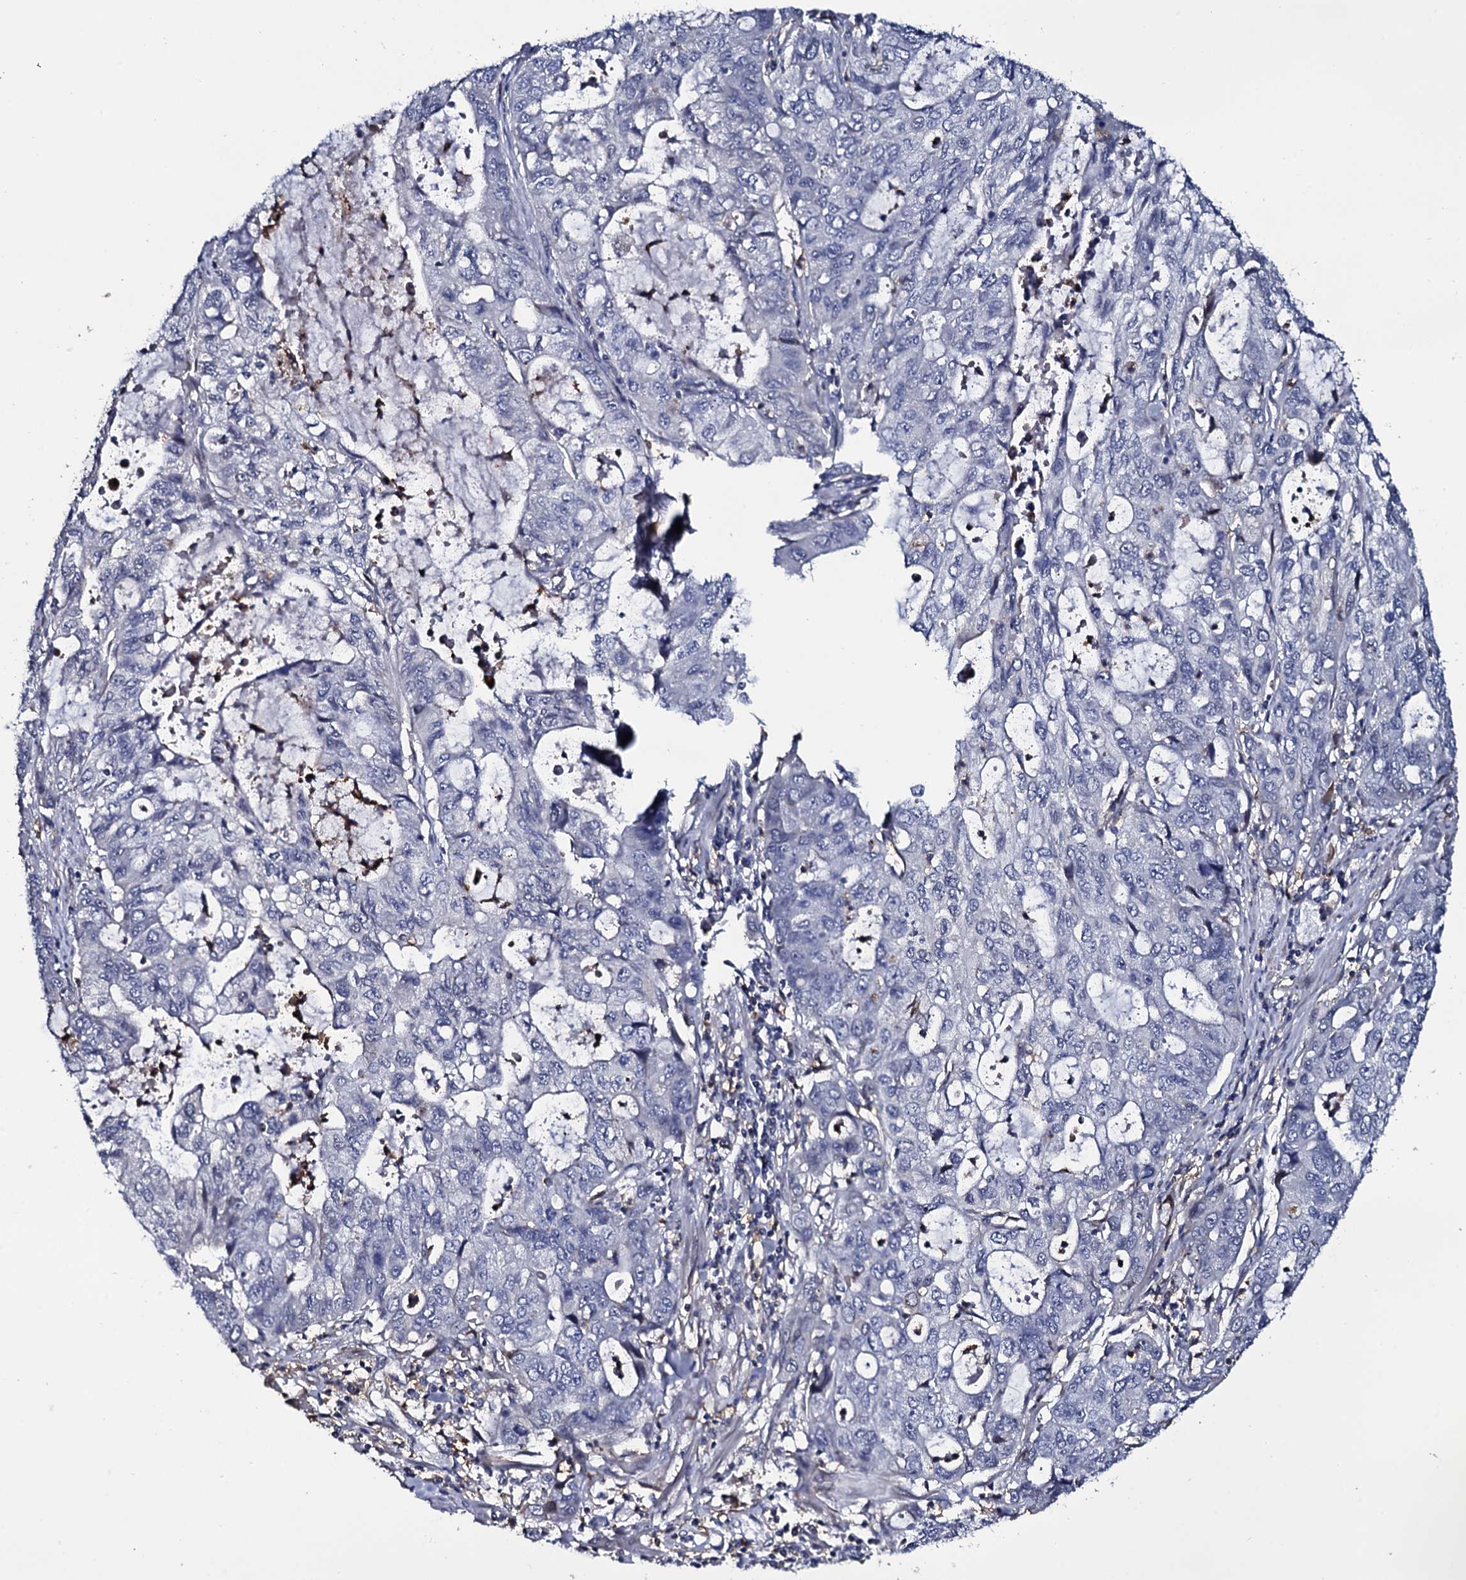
{"staining": {"intensity": "negative", "quantity": "none", "location": "none"}, "tissue": "stomach cancer", "cell_type": "Tumor cells", "image_type": "cancer", "snomed": [{"axis": "morphology", "description": "Adenocarcinoma, NOS"}, {"axis": "topography", "description": "Stomach, upper"}], "caption": "Immunohistochemistry (IHC) micrograph of adenocarcinoma (stomach) stained for a protein (brown), which displays no staining in tumor cells.", "gene": "TTC23", "patient": {"sex": "female", "age": 52}}